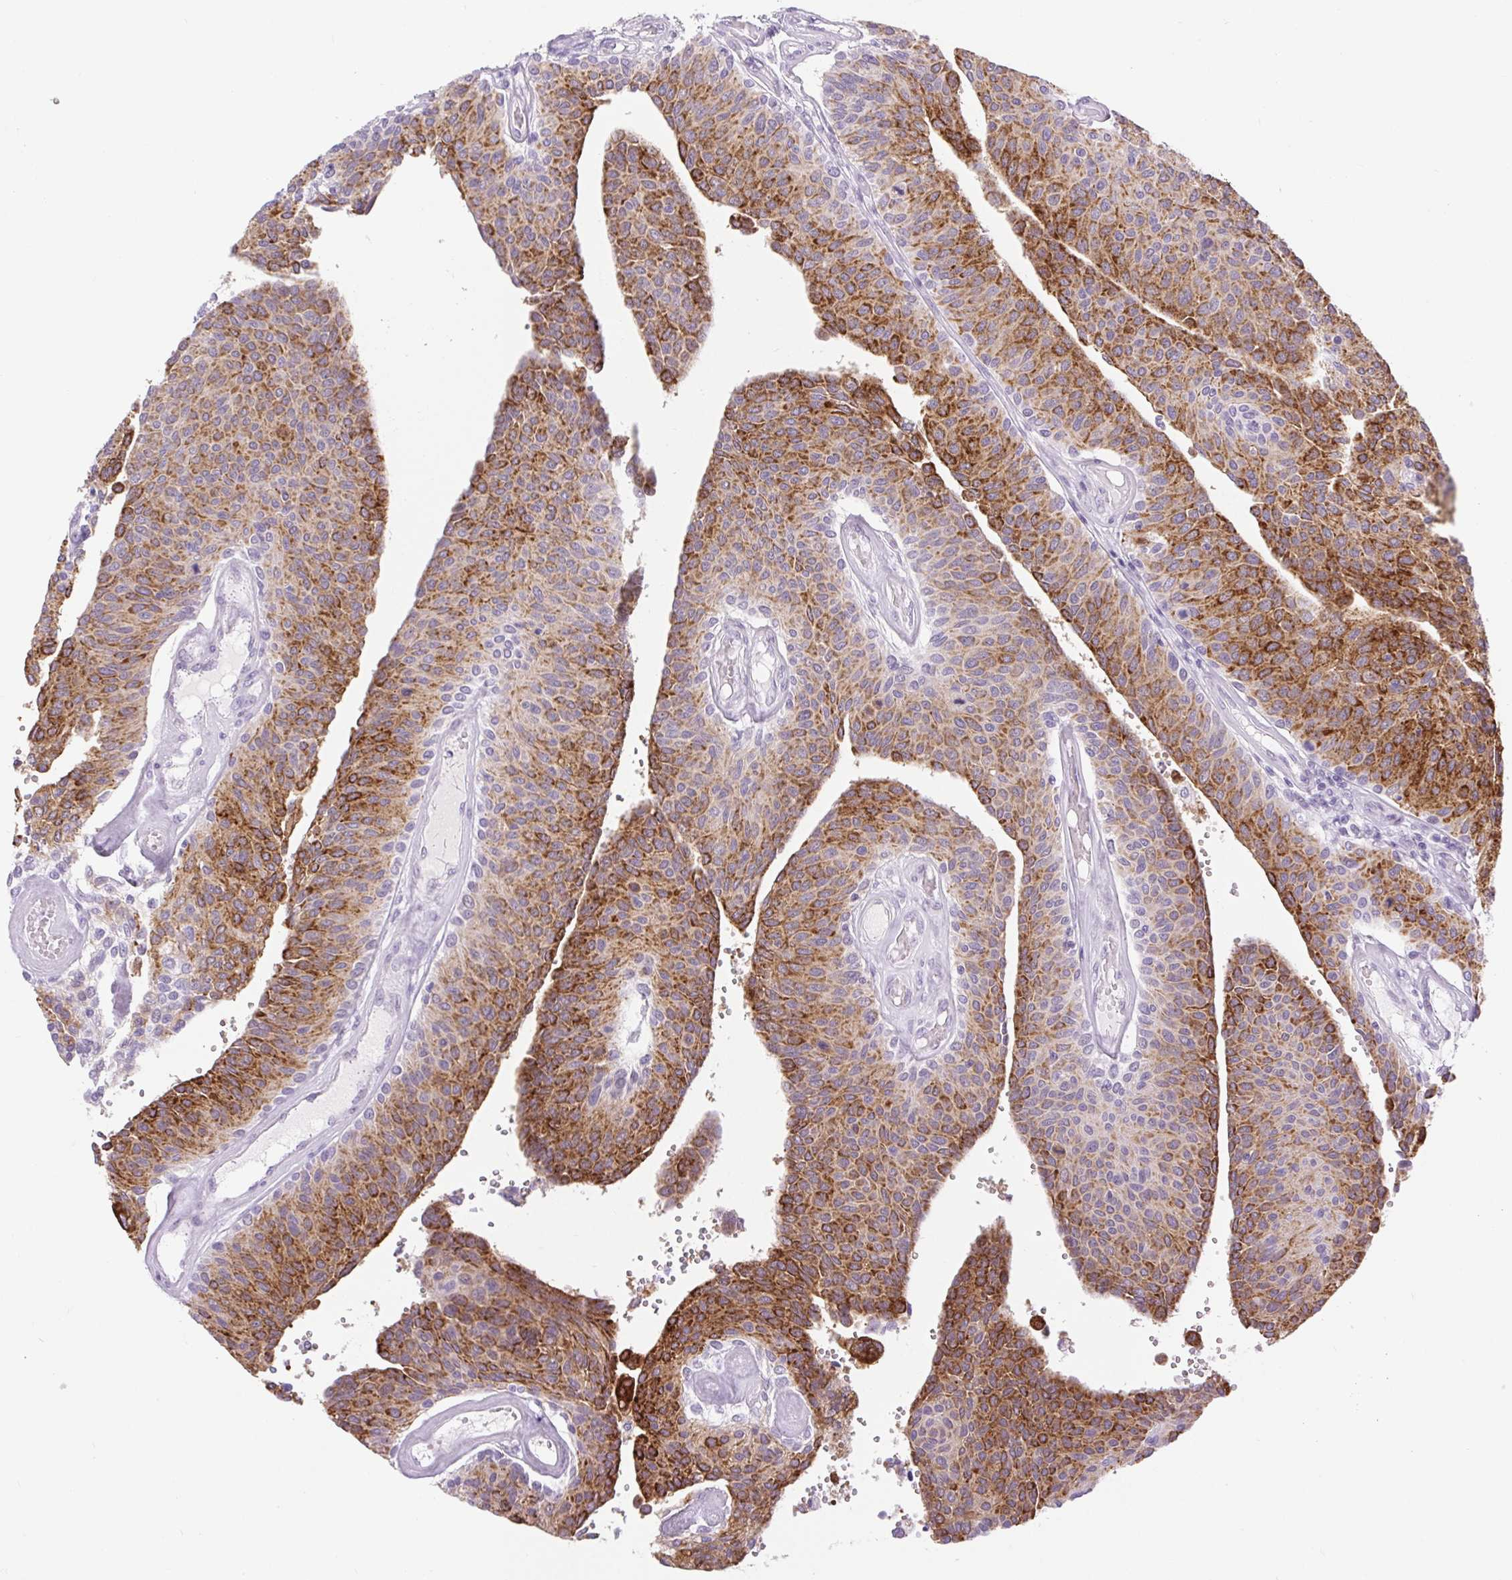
{"staining": {"intensity": "strong", "quantity": ">75%", "location": "cytoplasmic/membranous"}, "tissue": "urothelial cancer", "cell_type": "Tumor cells", "image_type": "cancer", "snomed": [{"axis": "morphology", "description": "Urothelial carcinoma, NOS"}, {"axis": "topography", "description": "Urinary bladder"}], "caption": "Human transitional cell carcinoma stained with a brown dye reveals strong cytoplasmic/membranous positive expression in about >75% of tumor cells.", "gene": "BCAS1", "patient": {"sex": "male", "age": 55}}